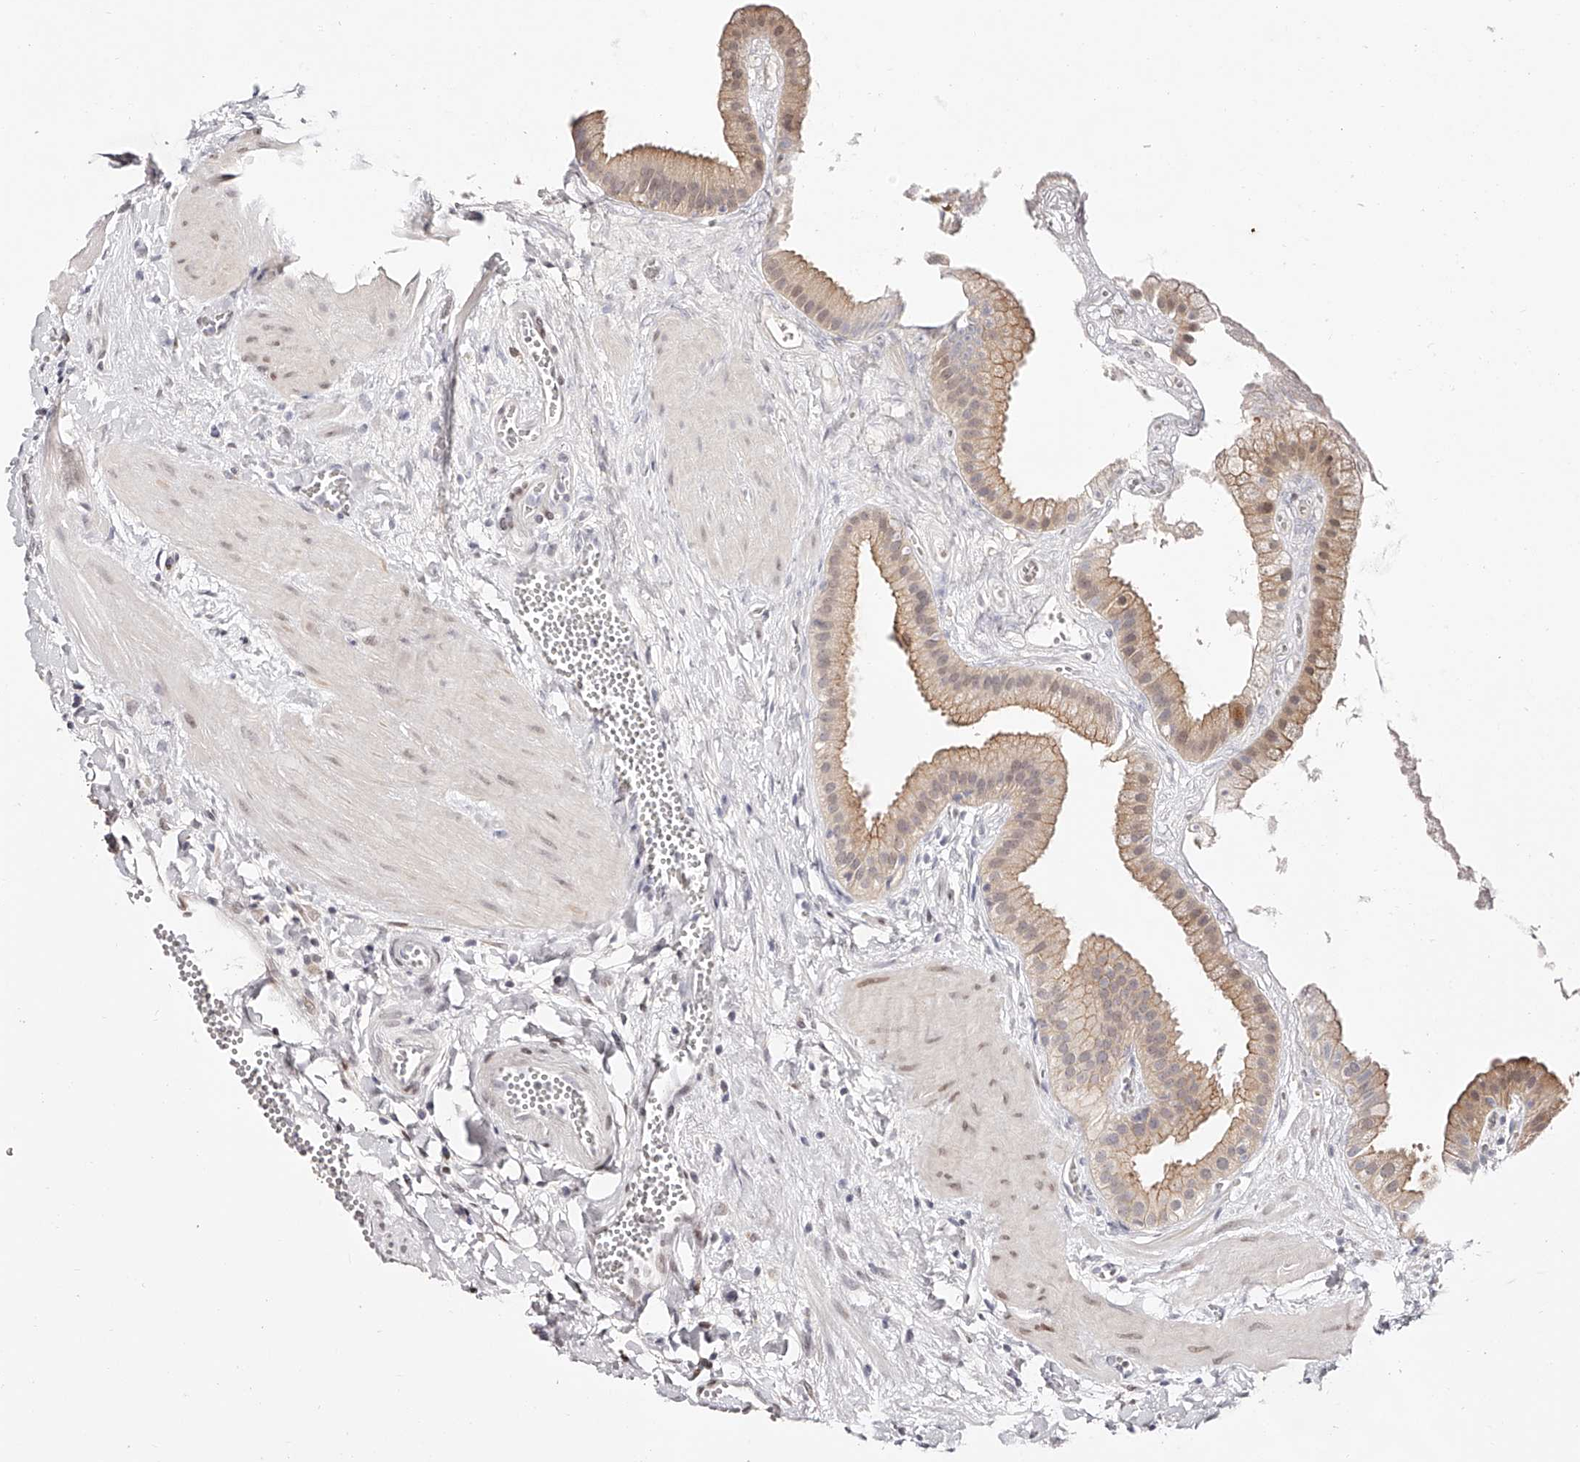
{"staining": {"intensity": "weak", "quantity": "25%-75%", "location": "cytoplasmic/membranous,nuclear"}, "tissue": "gallbladder", "cell_type": "Glandular cells", "image_type": "normal", "snomed": [{"axis": "morphology", "description": "Normal tissue, NOS"}, {"axis": "topography", "description": "Gallbladder"}], "caption": "A low amount of weak cytoplasmic/membranous,nuclear expression is appreciated in approximately 25%-75% of glandular cells in normal gallbladder. (DAB IHC with brightfield microscopy, high magnification).", "gene": "USF3", "patient": {"sex": "male", "age": 55}}